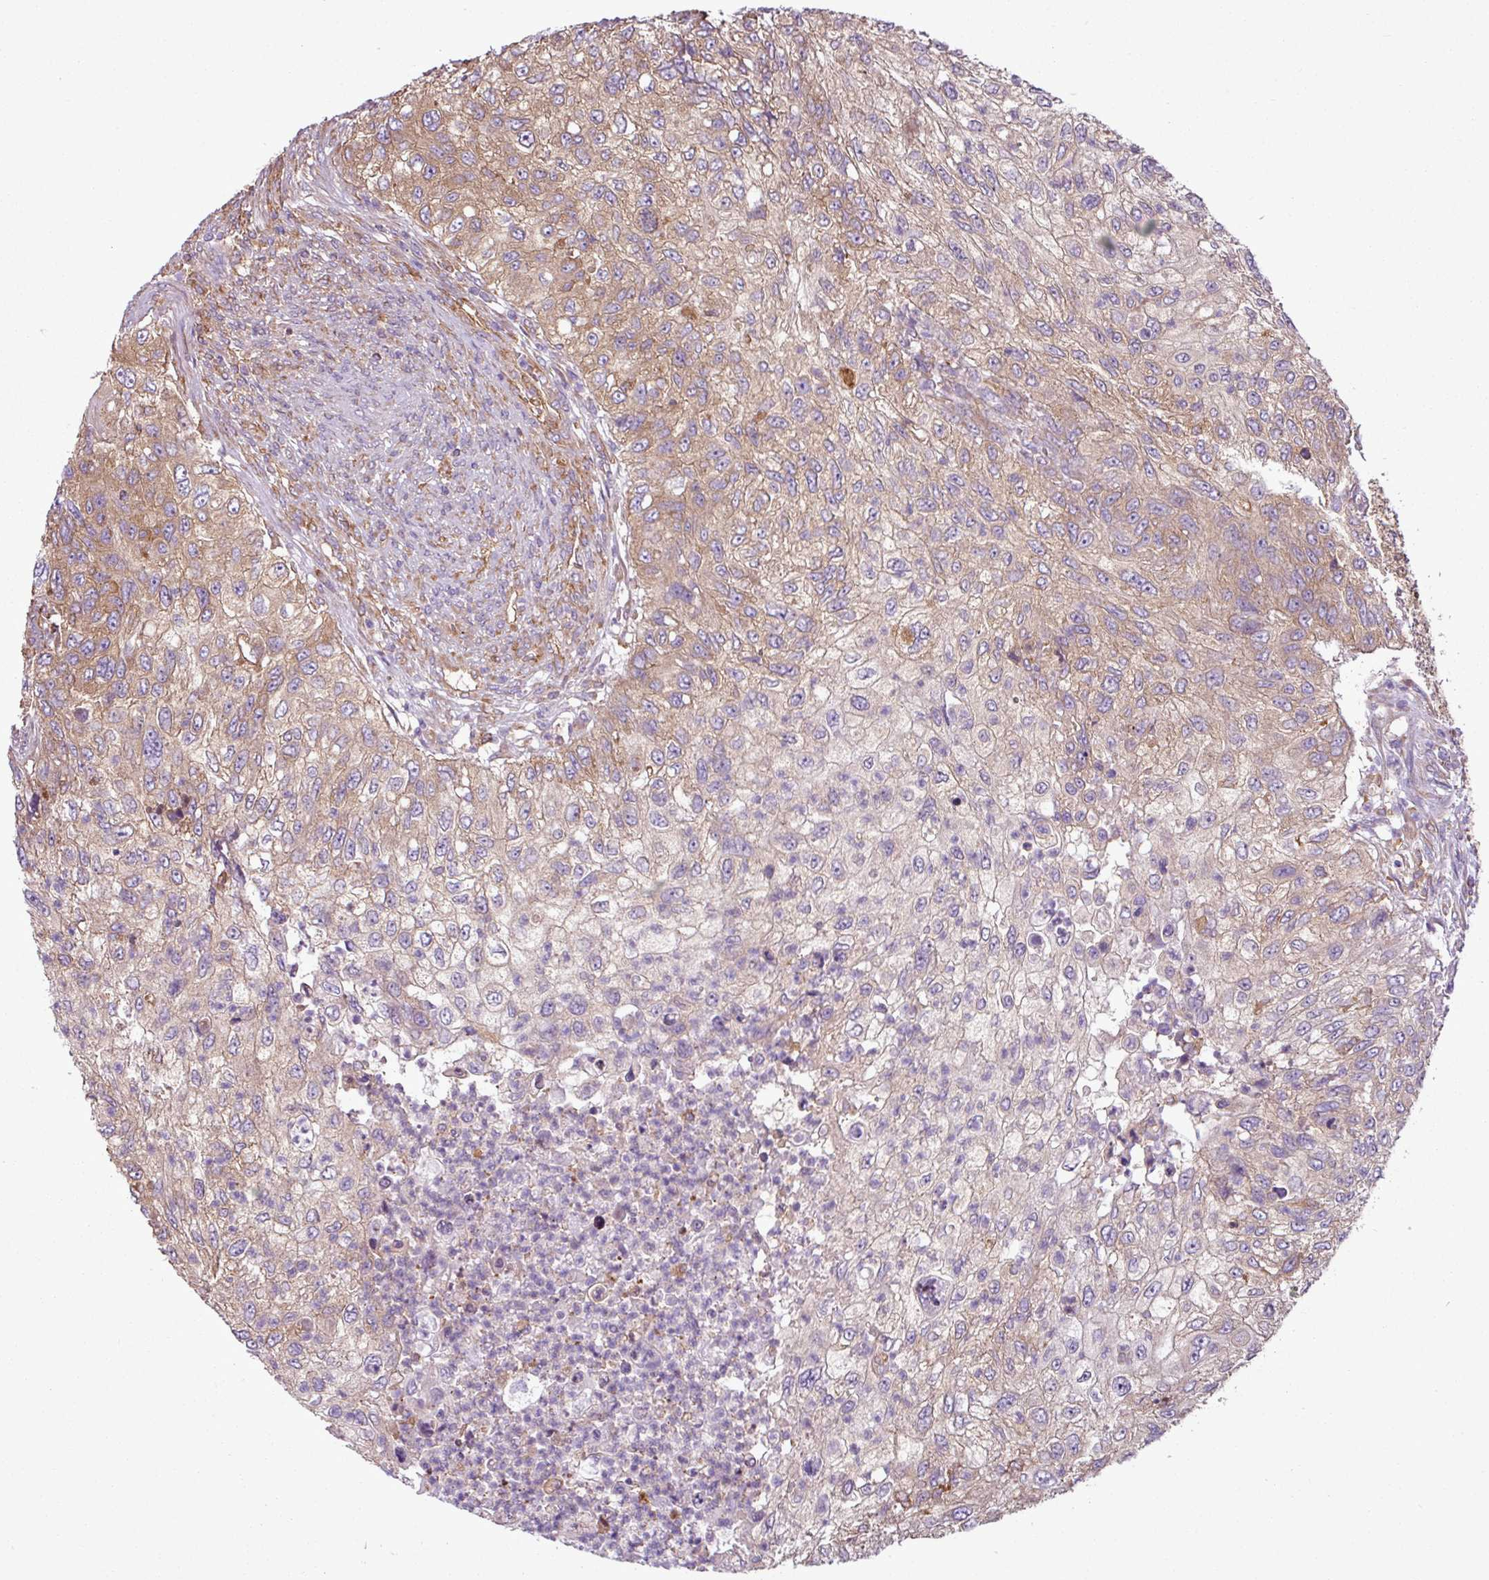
{"staining": {"intensity": "weak", "quantity": "25%-75%", "location": "cytoplasmic/membranous"}, "tissue": "urothelial cancer", "cell_type": "Tumor cells", "image_type": "cancer", "snomed": [{"axis": "morphology", "description": "Urothelial carcinoma, High grade"}, {"axis": "topography", "description": "Urinary bladder"}], "caption": "A brown stain labels weak cytoplasmic/membranous staining of a protein in human urothelial carcinoma (high-grade) tumor cells. Using DAB (brown) and hematoxylin (blue) stains, captured at high magnification using brightfield microscopy.", "gene": "PACSIN2", "patient": {"sex": "female", "age": 60}}